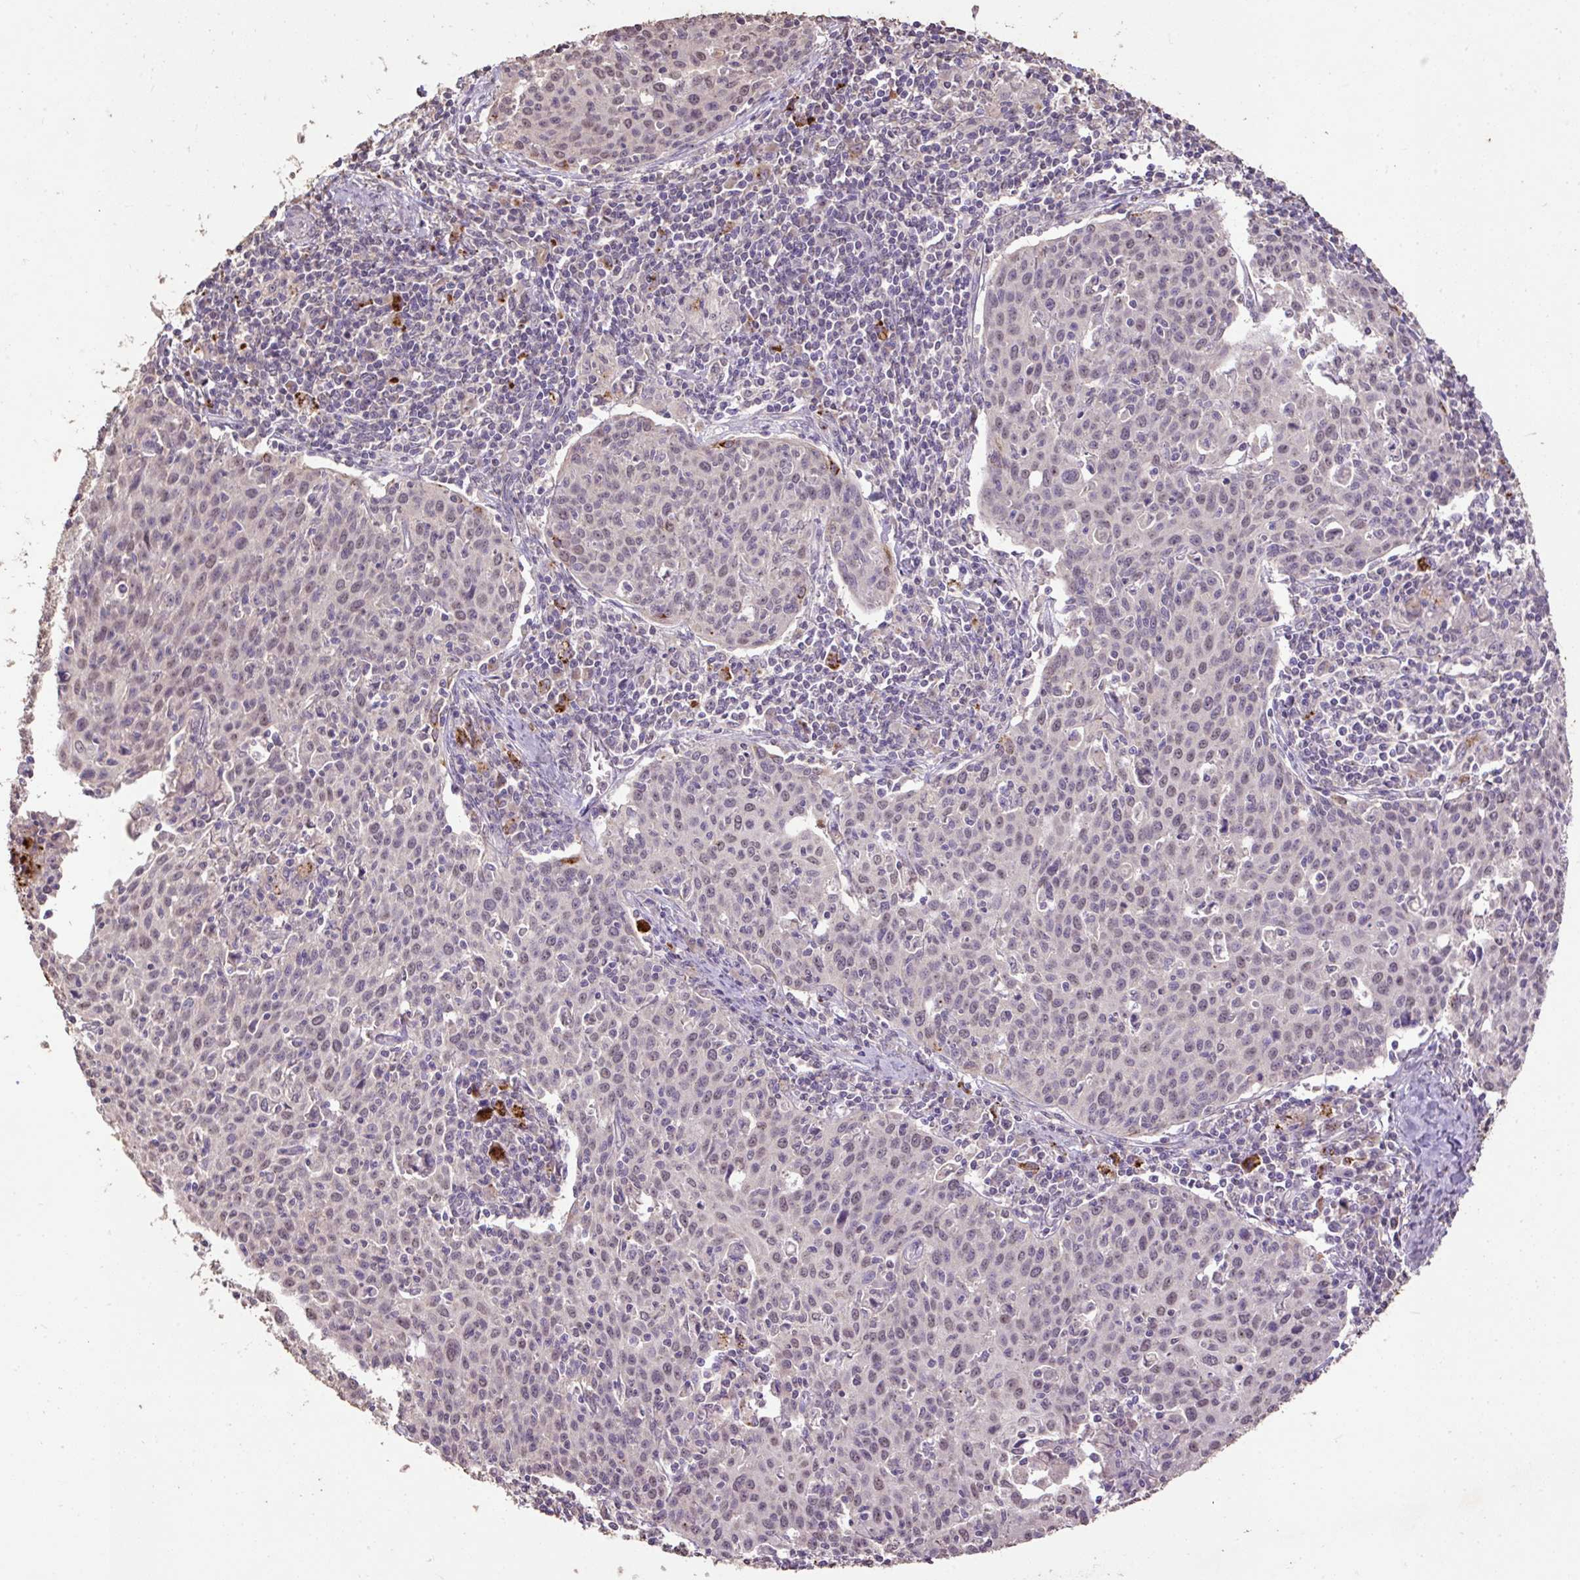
{"staining": {"intensity": "negative", "quantity": "none", "location": "none"}, "tissue": "cervical cancer", "cell_type": "Tumor cells", "image_type": "cancer", "snomed": [{"axis": "morphology", "description": "Squamous cell carcinoma, NOS"}, {"axis": "topography", "description": "Cervix"}], "caption": "Tumor cells are negative for brown protein staining in cervical cancer (squamous cell carcinoma).", "gene": "LRTM2", "patient": {"sex": "female", "age": 38}}